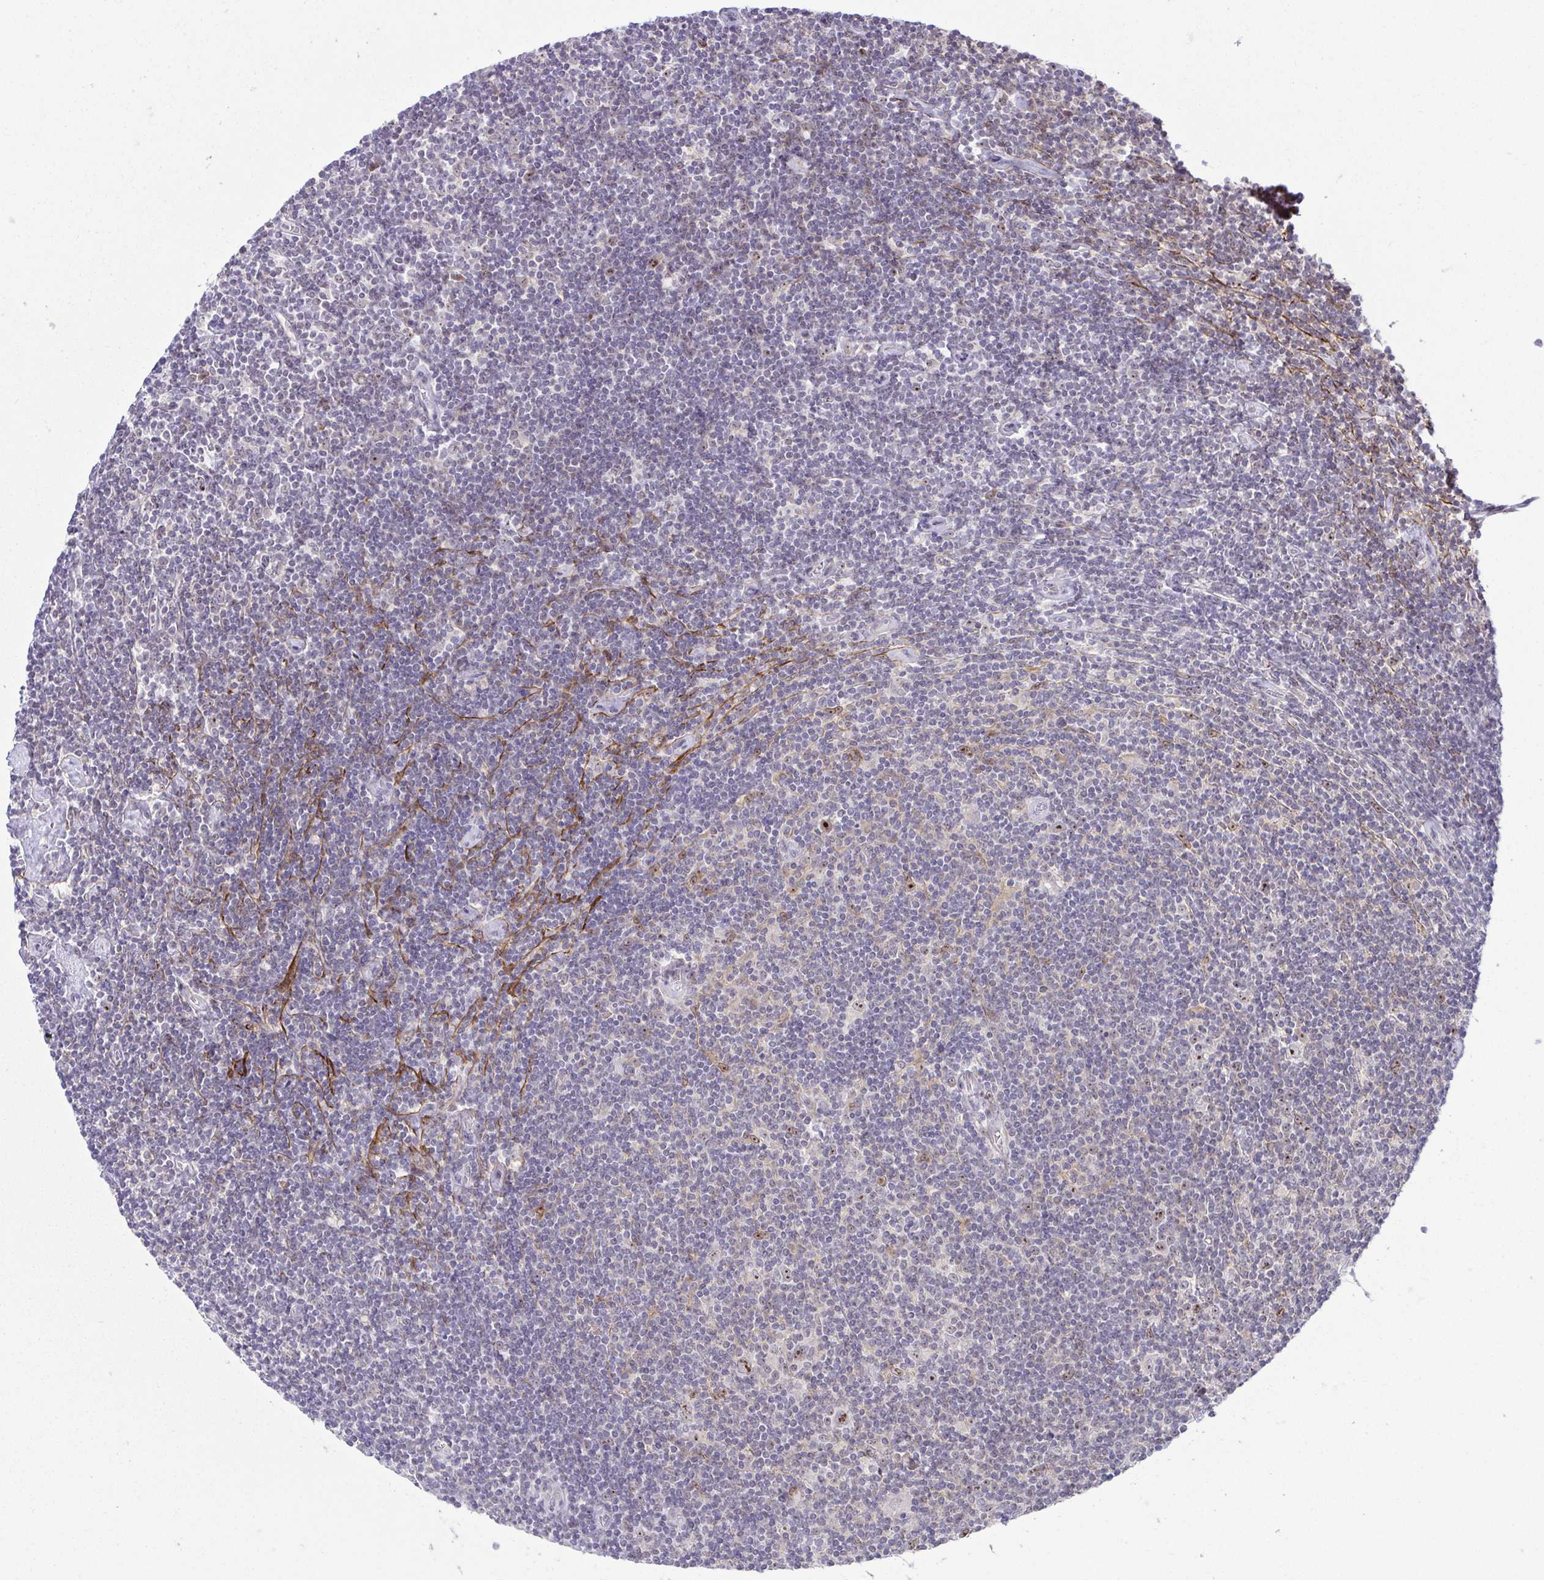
{"staining": {"intensity": "strong", "quantity": "25%-75%", "location": "nuclear"}, "tissue": "lymphoma", "cell_type": "Tumor cells", "image_type": "cancer", "snomed": [{"axis": "morphology", "description": "Hodgkin's disease, NOS"}, {"axis": "topography", "description": "Lymph node"}], "caption": "Immunohistochemical staining of human Hodgkin's disease demonstrates high levels of strong nuclear protein staining in approximately 25%-75% of tumor cells.", "gene": "RSL24D1", "patient": {"sex": "male", "age": 40}}